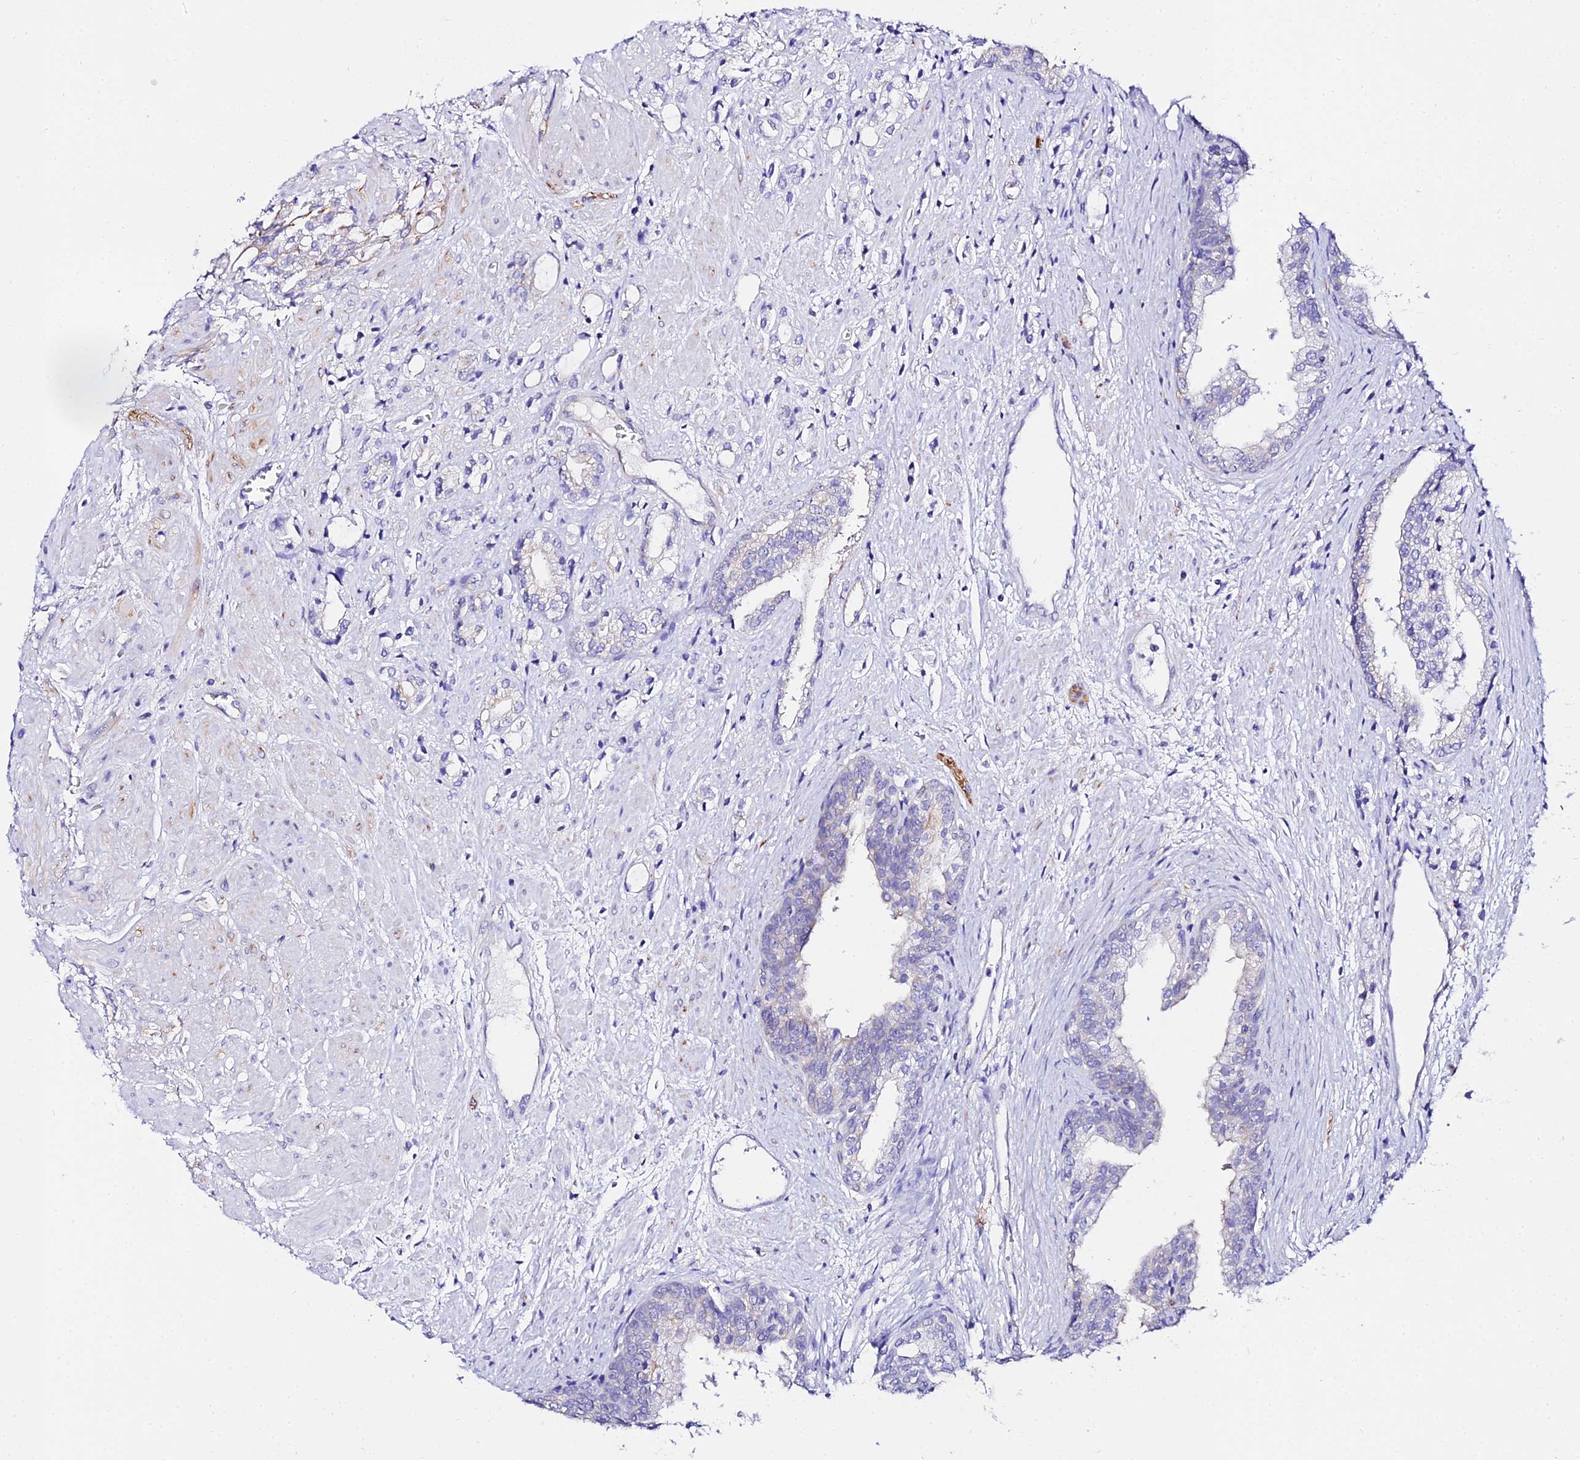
{"staining": {"intensity": "negative", "quantity": "none", "location": "none"}, "tissue": "prostate cancer", "cell_type": "Tumor cells", "image_type": "cancer", "snomed": [{"axis": "morphology", "description": "Adenocarcinoma, High grade"}, {"axis": "topography", "description": "Prostate"}], "caption": "IHC of prostate adenocarcinoma (high-grade) shows no expression in tumor cells.", "gene": "TUBA3D", "patient": {"sex": "male", "age": 50}}